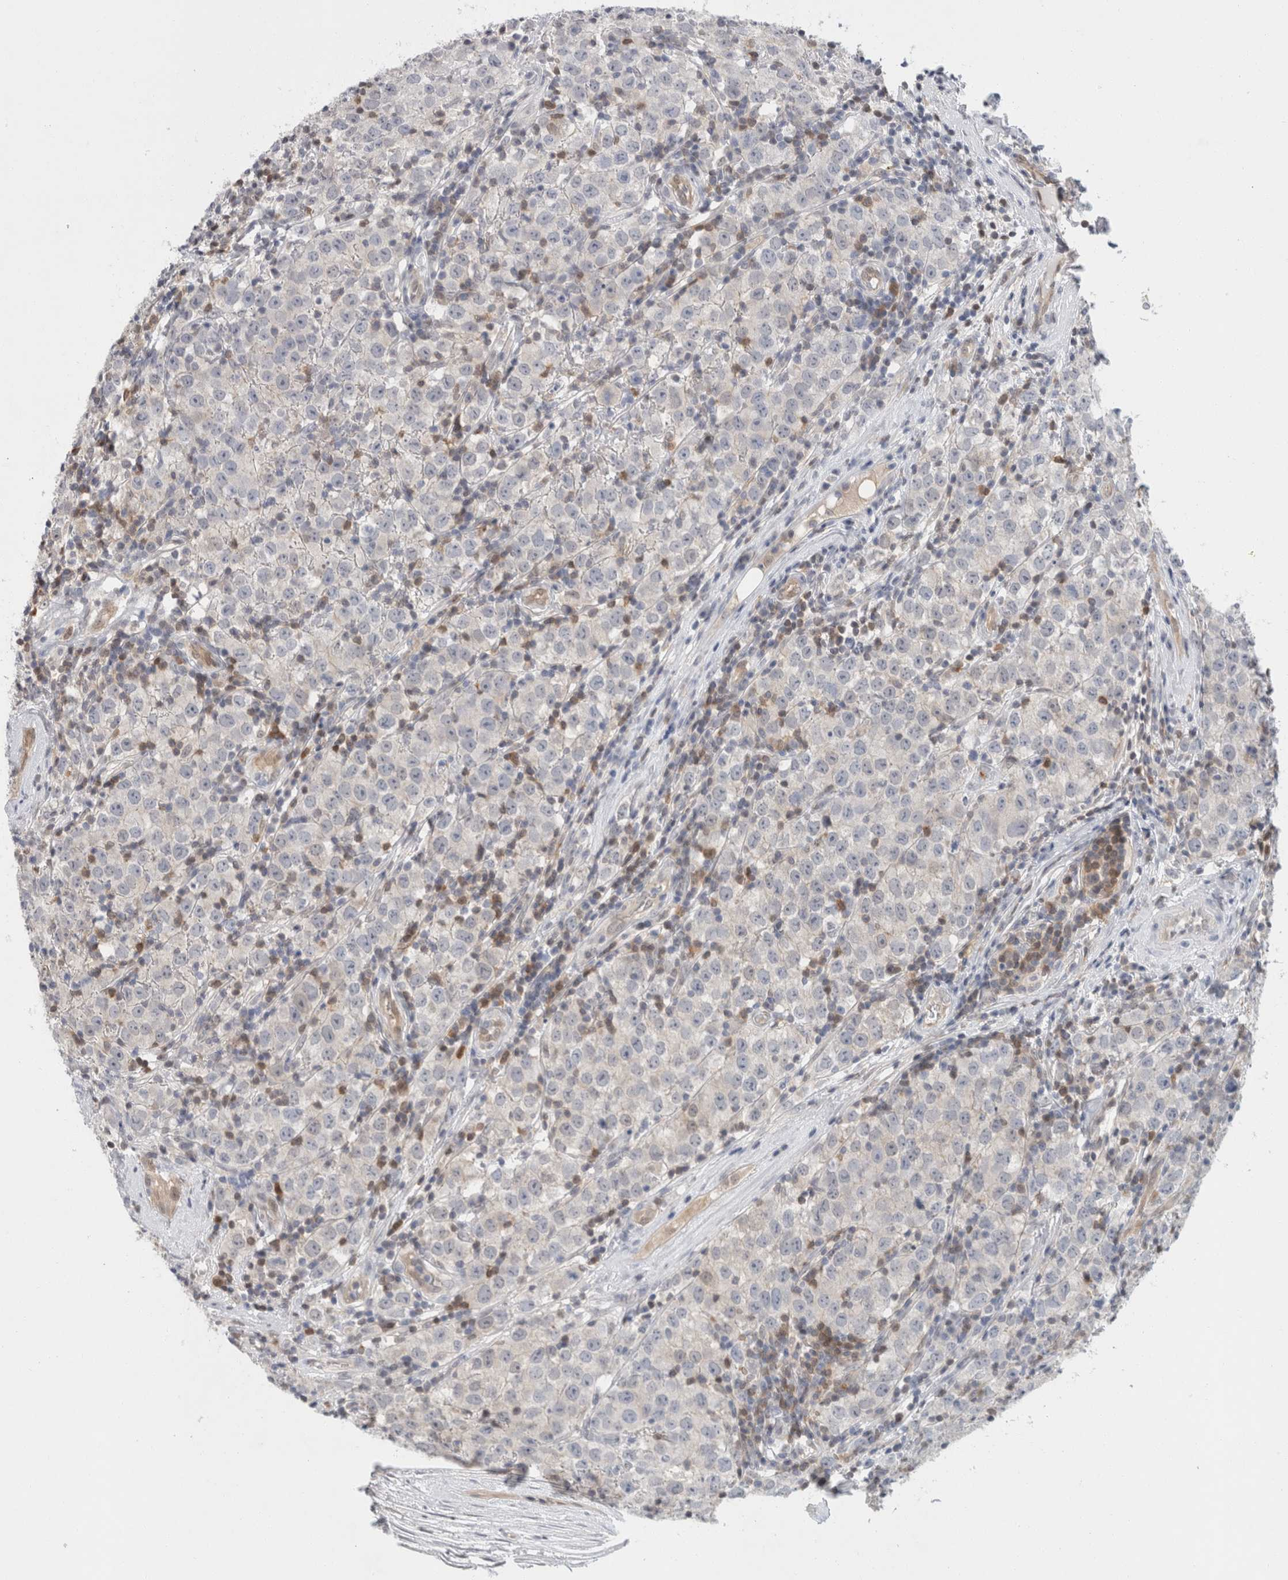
{"staining": {"intensity": "negative", "quantity": "none", "location": "none"}, "tissue": "testis cancer", "cell_type": "Tumor cells", "image_type": "cancer", "snomed": [{"axis": "morphology", "description": "Seminoma, NOS"}, {"axis": "morphology", "description": "Carcinoma, Embryonal, NOS"}, {"axis": "topography", "description": "Testis"}], "caption": "Immunohistochemical staining of human testis cancer (embryonal carcinoma) demonstrates no significant expression in tumor cells.", "gene": "CASP6", "patient": {"sex": "male", "age": 28}}